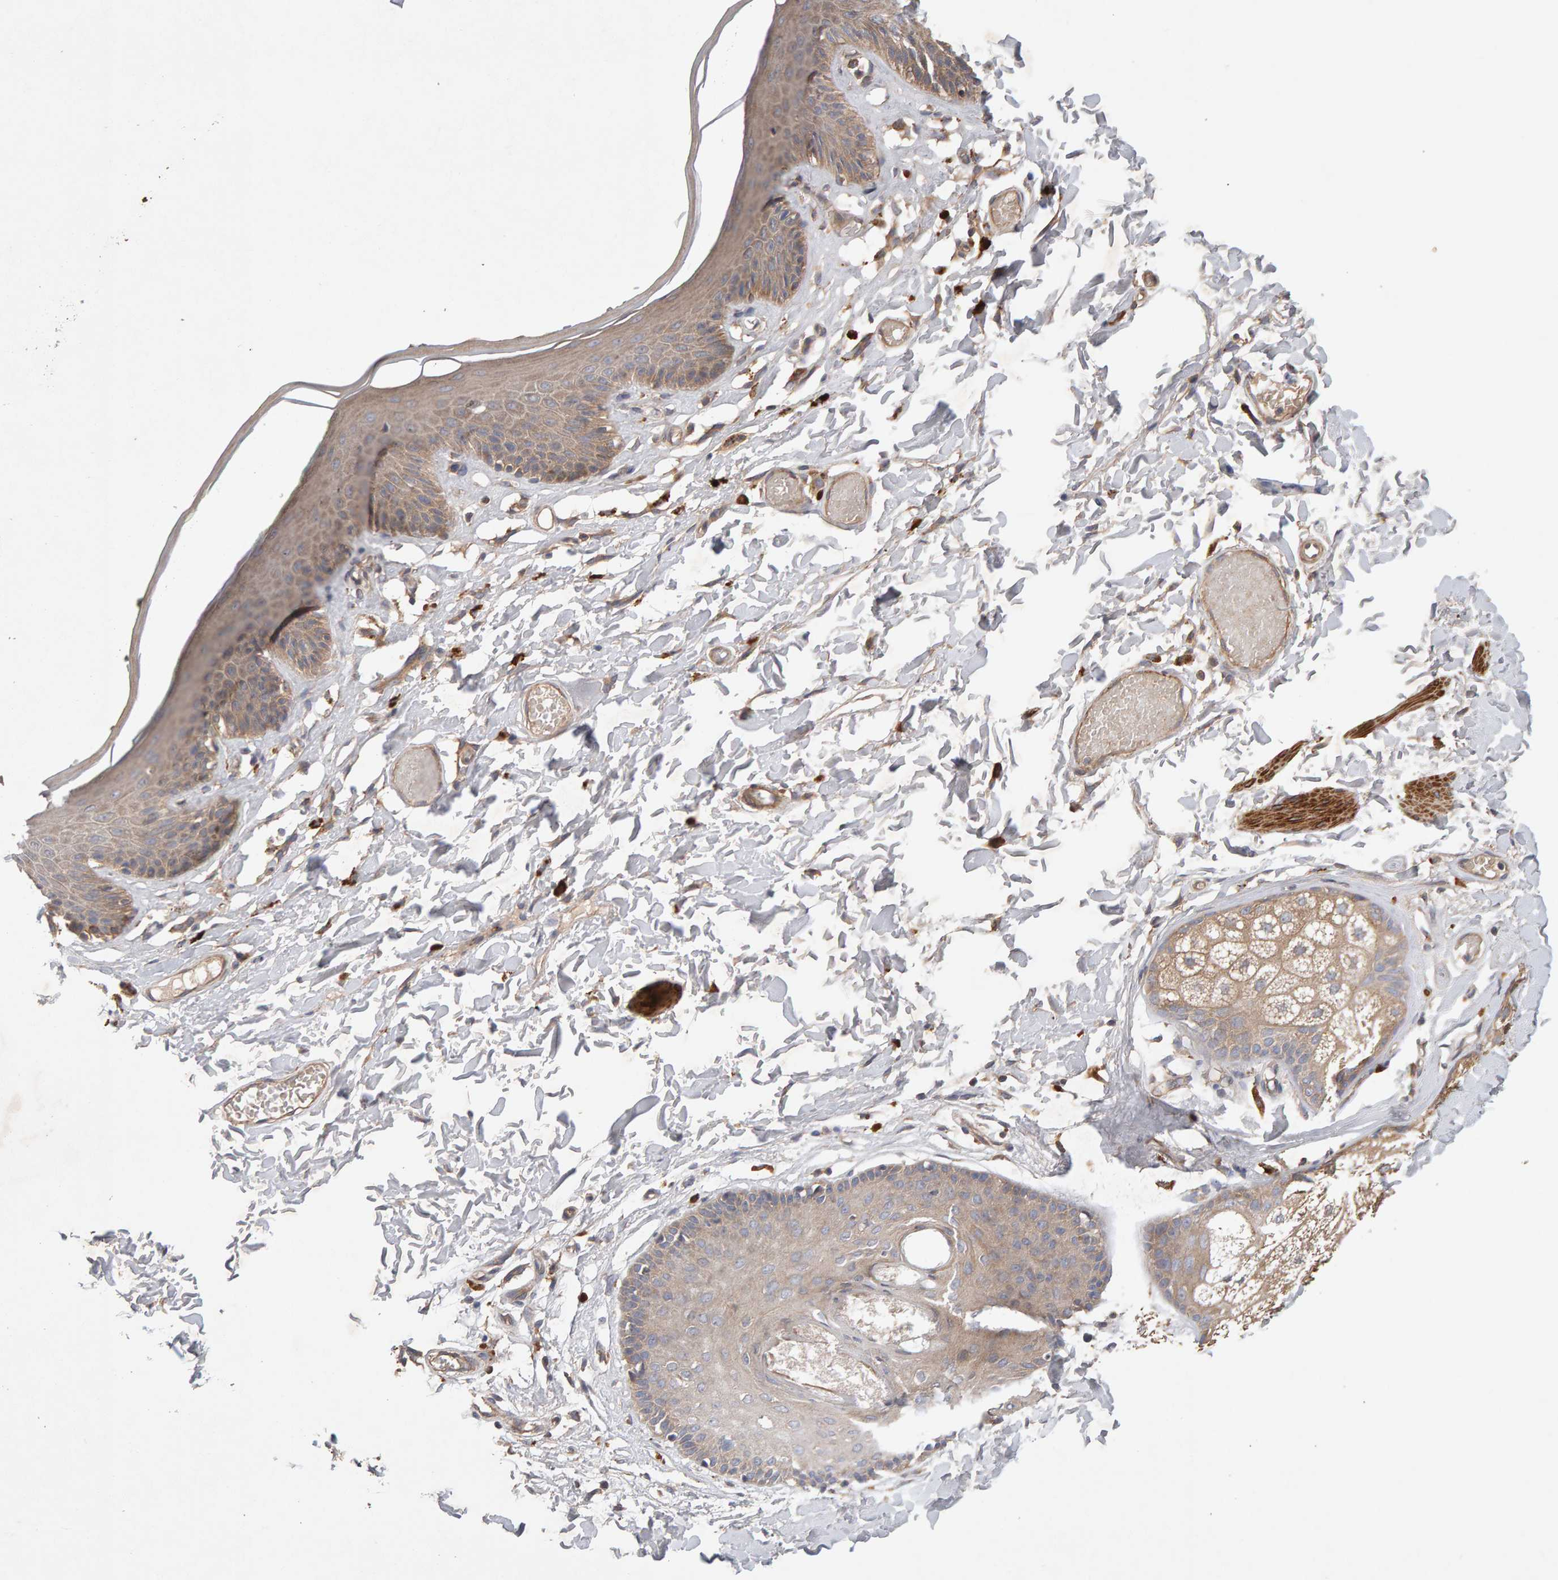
{"staining": {"intensity": "weak", "quantity": ">75%", "location": "cytoplasmic/membranous"}, "tissue": "skin", "cell_type": "Epidermal cells", "image_type": "normal", "snomed": [{"axis": "morphology", "description": "Normal tissue, NOS"}, {"axis": "topography", "description": "Vulva"}], "caption": "Immunohistochemical staining of unremarkable human skin exhibits >75% levels of weak cytoplasmic/membranous protein positivity in about >75% of epidermal cells.", "gene": "RNF19A", "patient": {"sex": "female", "age": 73}}